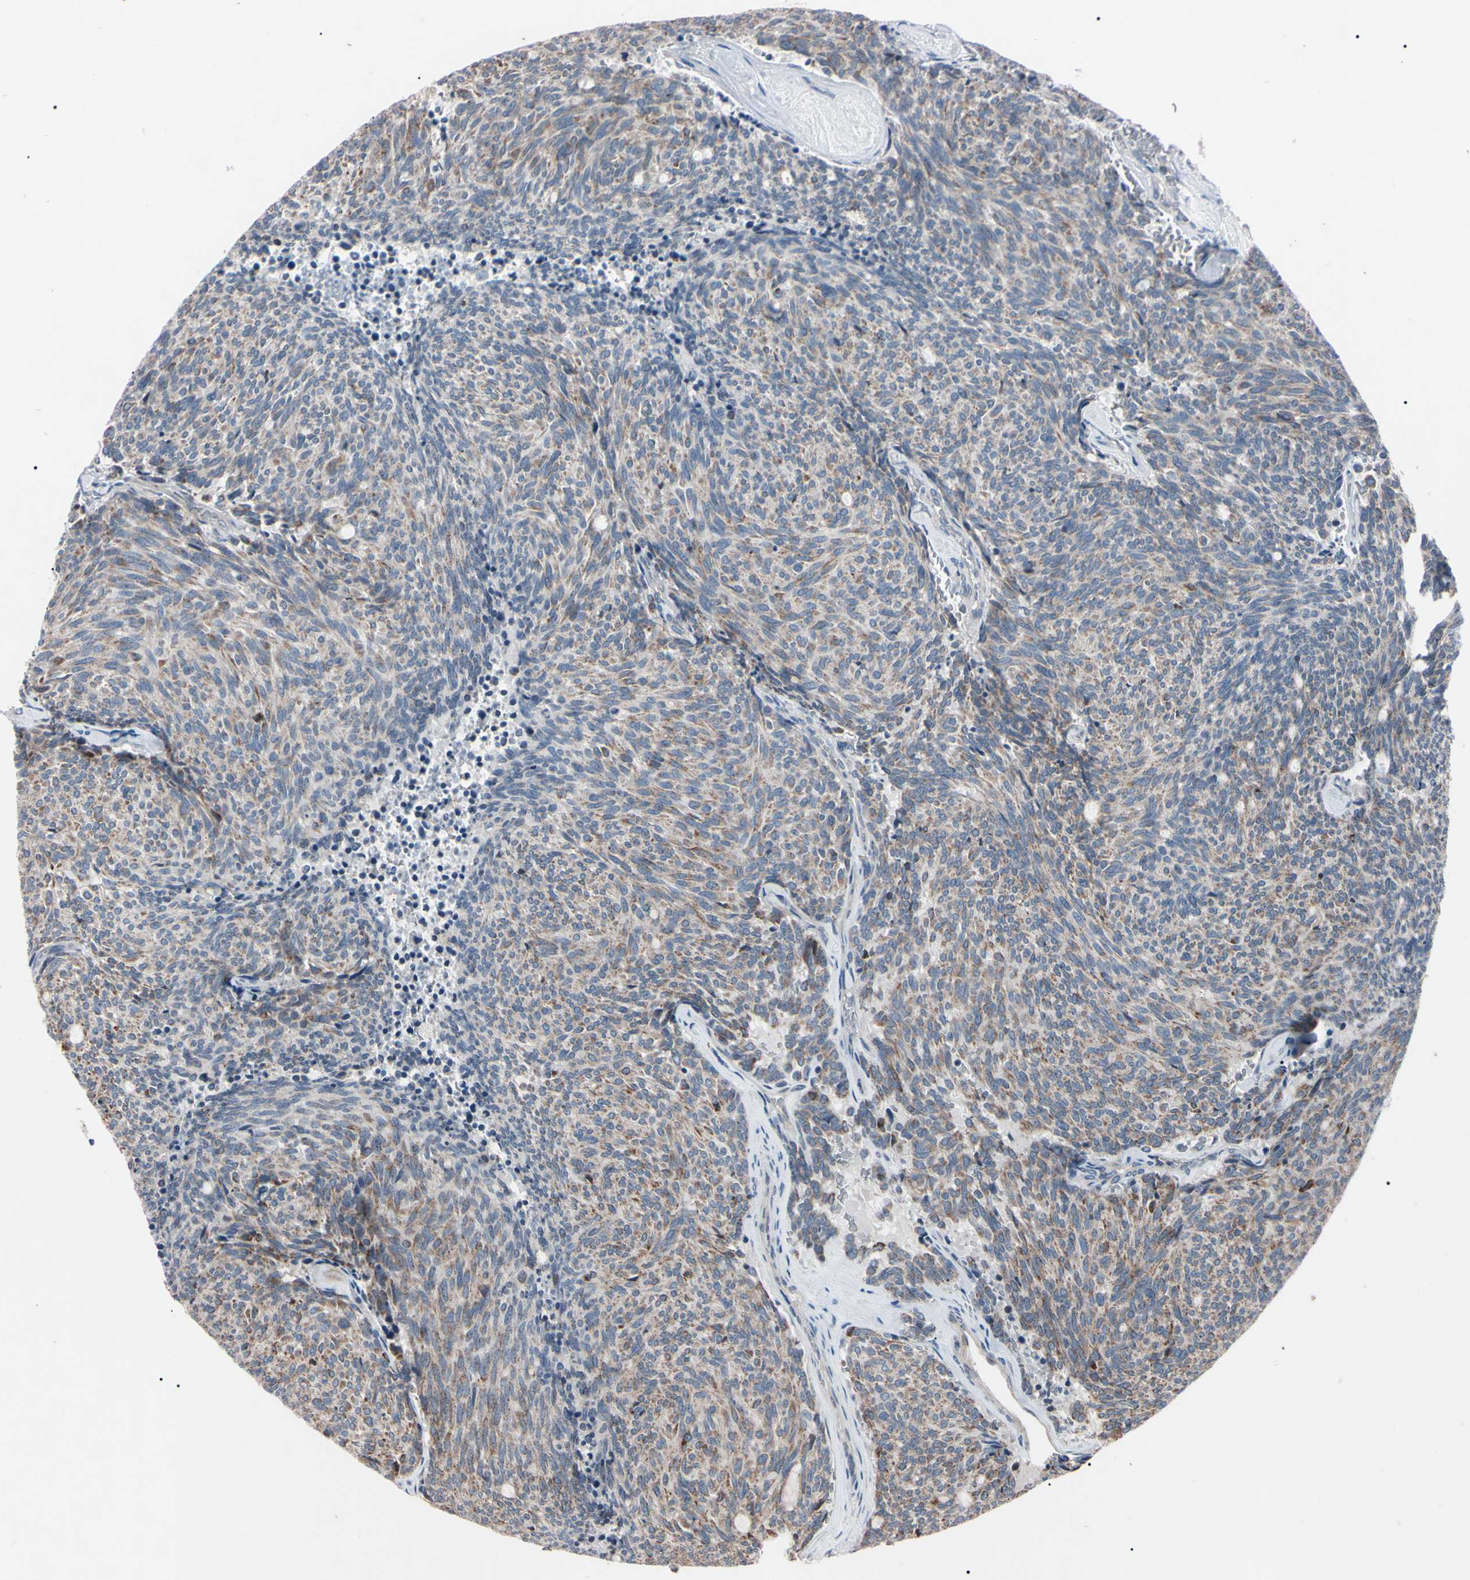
{"staining": {"intensity": "weak", "quantity": "<25%", "location": "cytoplasmic/membranous"}, "tissue": "carcinoid", "cell_type": "Tumor cells", "image_type": "cancer", "snomed": [{"axis": "morphology", "description": "Carcinoid, malignant, NOS"}, {"axis": "topography", "description": "Pancreas"}], "caption": "Tumor cells show no significant staining in carcinoid (malignant). (DAB (3,3'-diaminobenzidine) immunohistochemistry visualized using brightfield microscopy, high magnification).", "gene": "TNFRSF1A", "patient": {"sex": "female", "age": 54}}